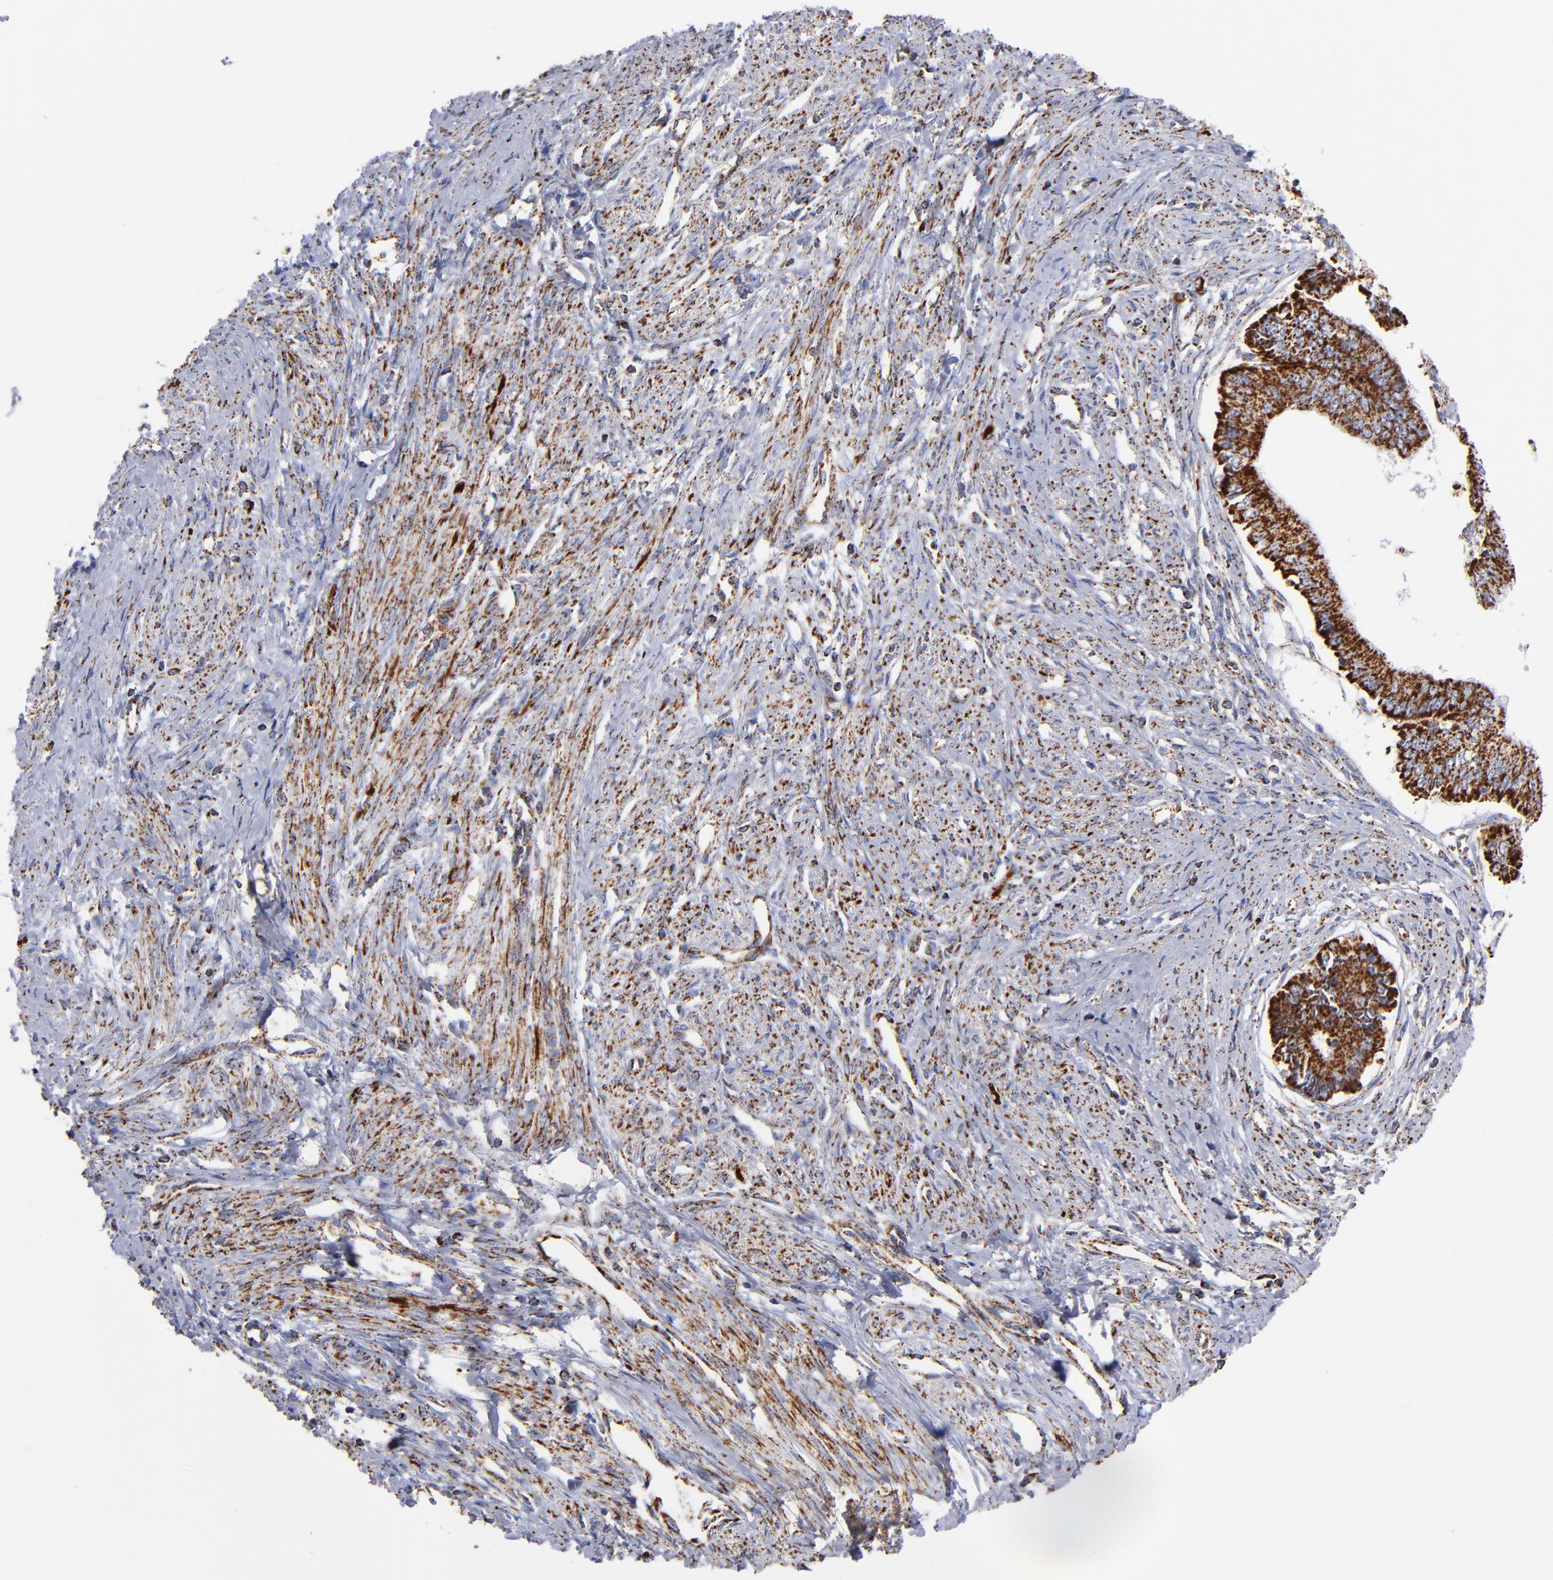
{"staining": {"intensity": "strong", "quantity": ">75%", "location": "cytoplasmic/membranous"}, "tissue": "endometrial cancer", "cell_type": "Tumor cells", "image_type": "cancer", "snomed": [{"axis": "morphology", "description": "Adenocarcinoma, NOS"}, {"axis": "topography", "description": "Endometrium"}], "caption": "There is high levels of strong cytoplasmic/membranous staining in tumor cells of endometrial adenocarcinoma, as demonstrated by immunohistochemical staining (brown color).", "gene": "PHB1", "patient": {"sex": "female", "age": 76}}